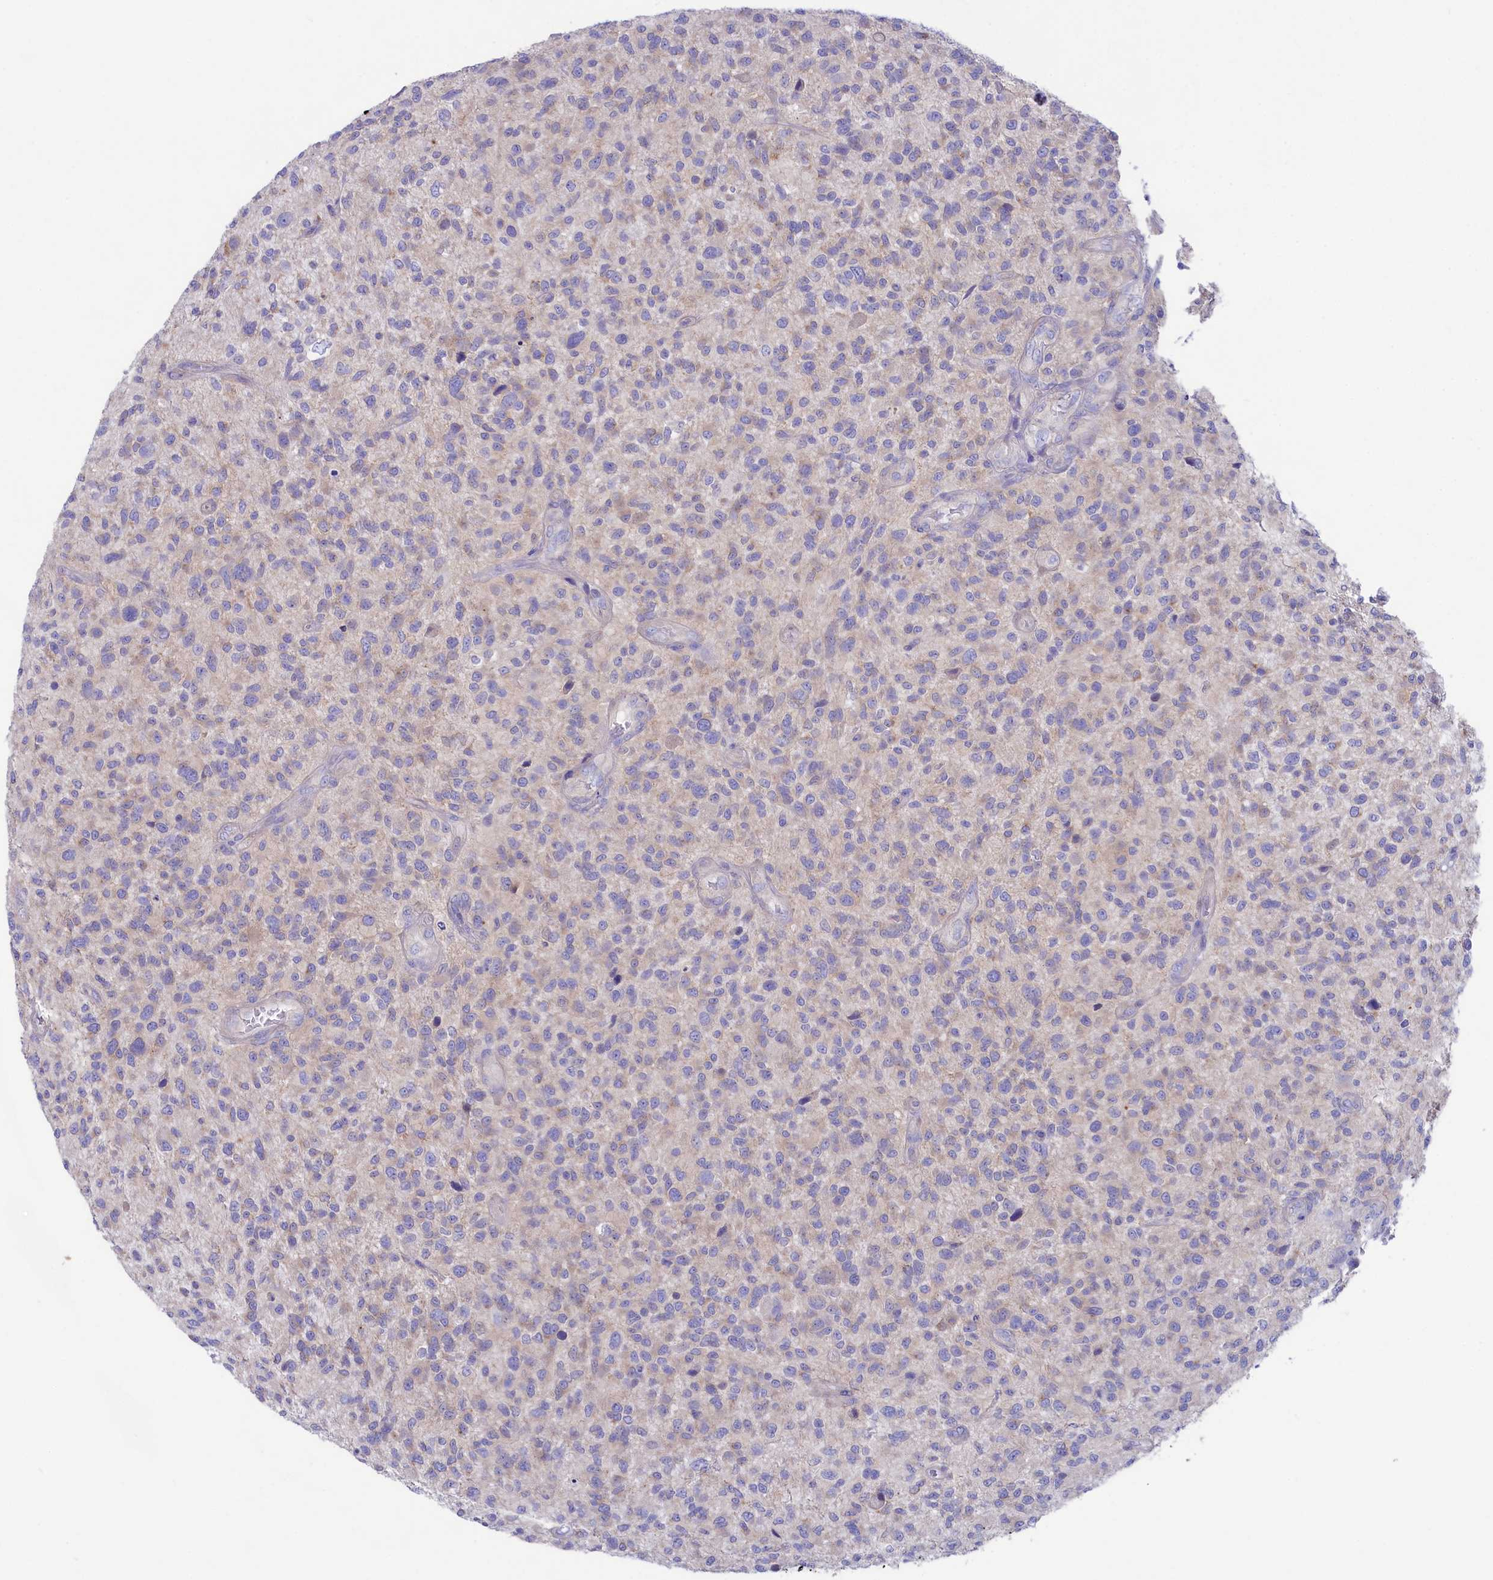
{"staining": {"intensity": "negative", "quantity": "none", "location": "none"}, "tissue": "glioma", "cell_type": "Tumor cells", "image_type": "cancer", "snomed": [{"axis": "morphology", "description": "Glioma, malignant, High grade"}, {"axis": "topography", "description": "Brain"}], "caption": "This is a image of immunohistochemistry (IHC) staining of glioma, which shows no expression in tumor cells. (Stains: DAB immunohistochemistry (IHC) with hematoxylin counter stain, Microscopy: brightfield microscopy at high magnification).", "gene": "VPS26B", "patient": {"sex": "male", "age": 47}}